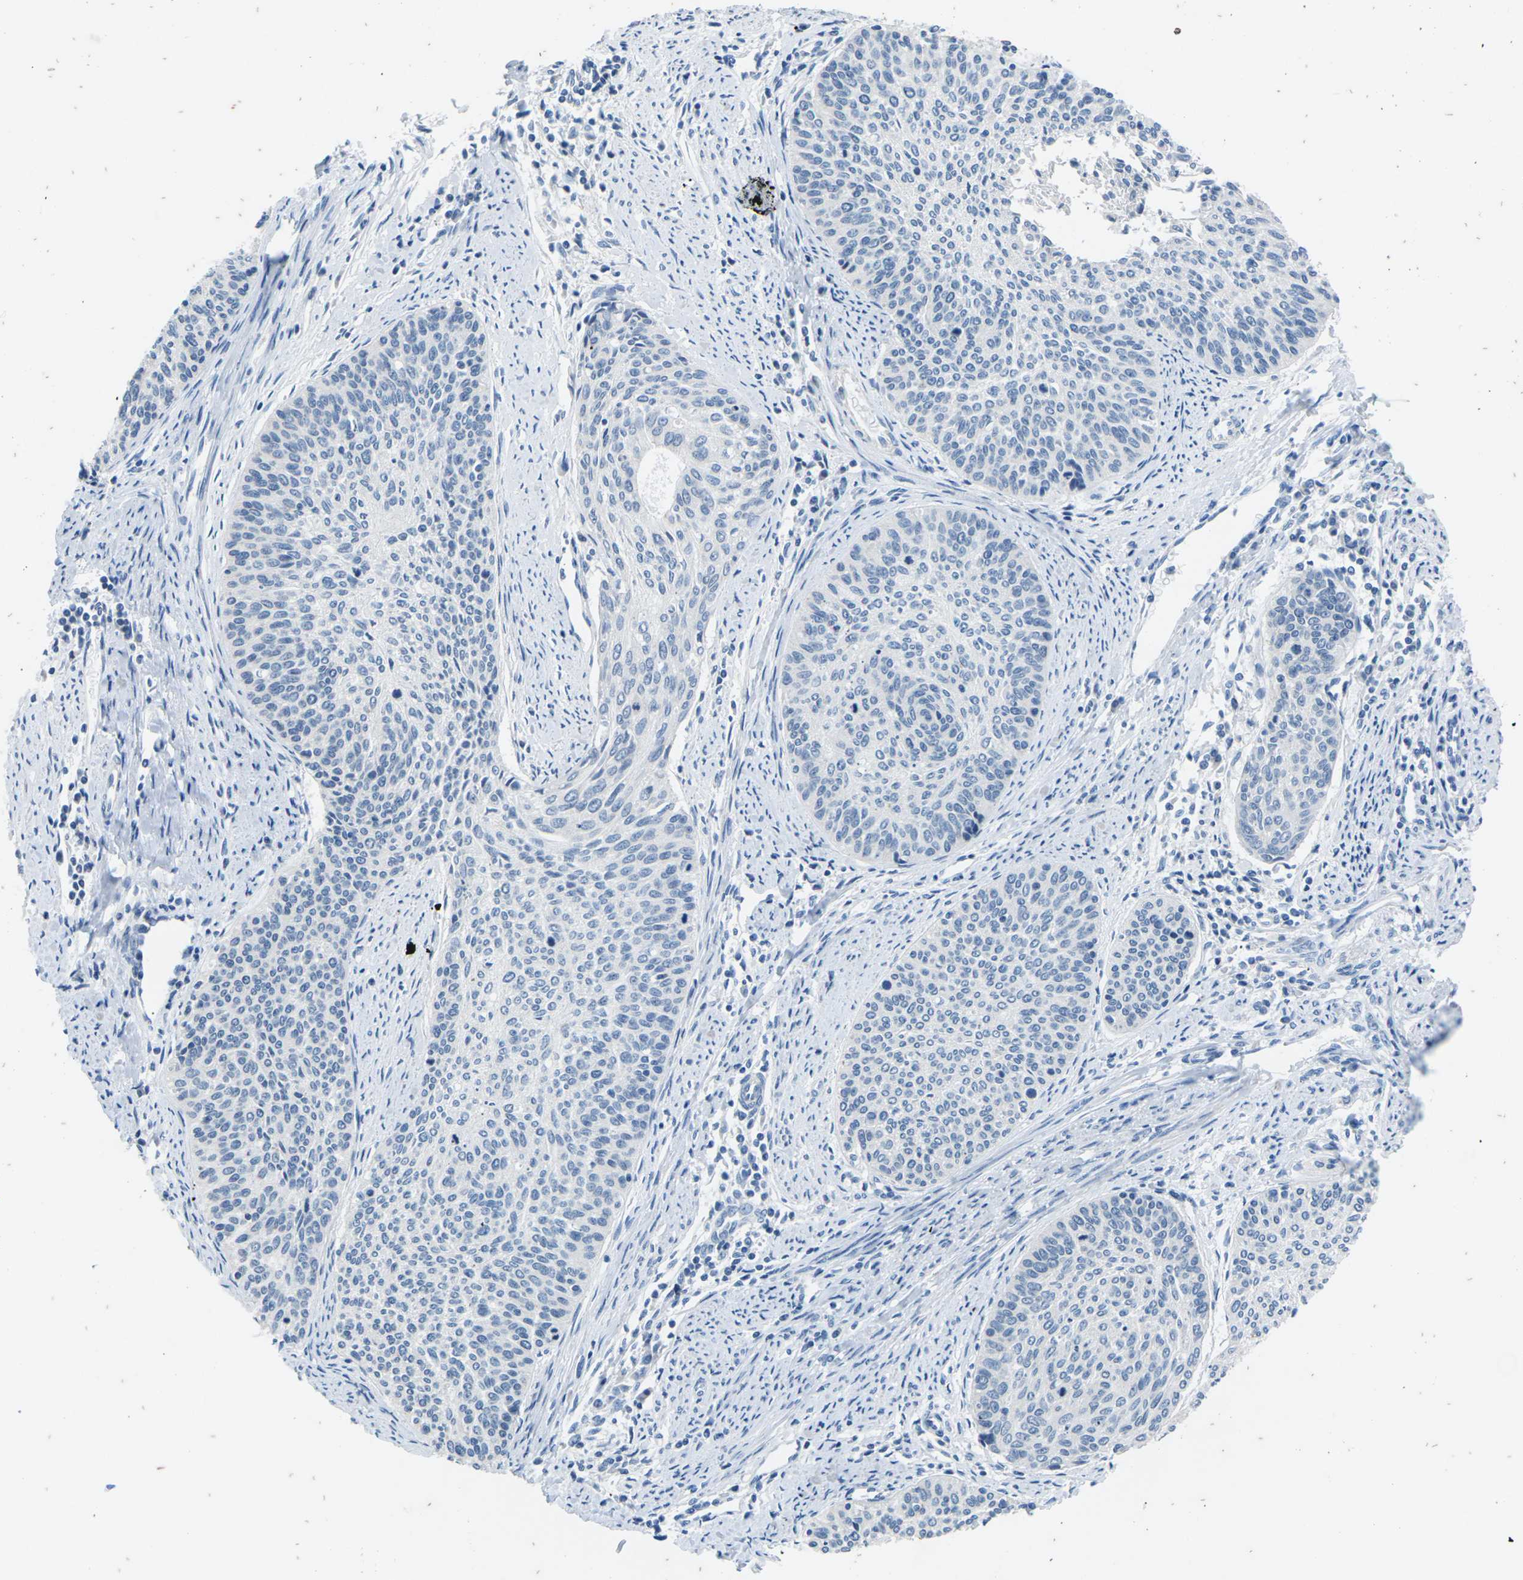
{"staining": {"intensity": "negative", "quantity": "none", "location": "none"}, "tissue": "cervical cancer", "cell_type": "Tumor cells", "image_type": "cancer", "snomed": [{"axis": "morphology", "description": "Squamous cell carcinoma, NOS"}, {"axis": "topography", "description": "Cervix"}], "caption": "A photomicrograph of cervical squamous cell carcinoma stained for a protein displays no brown staining in tumor cells.", "gene": "UMOD", "patient": {"sex": "female", "age": 55}}